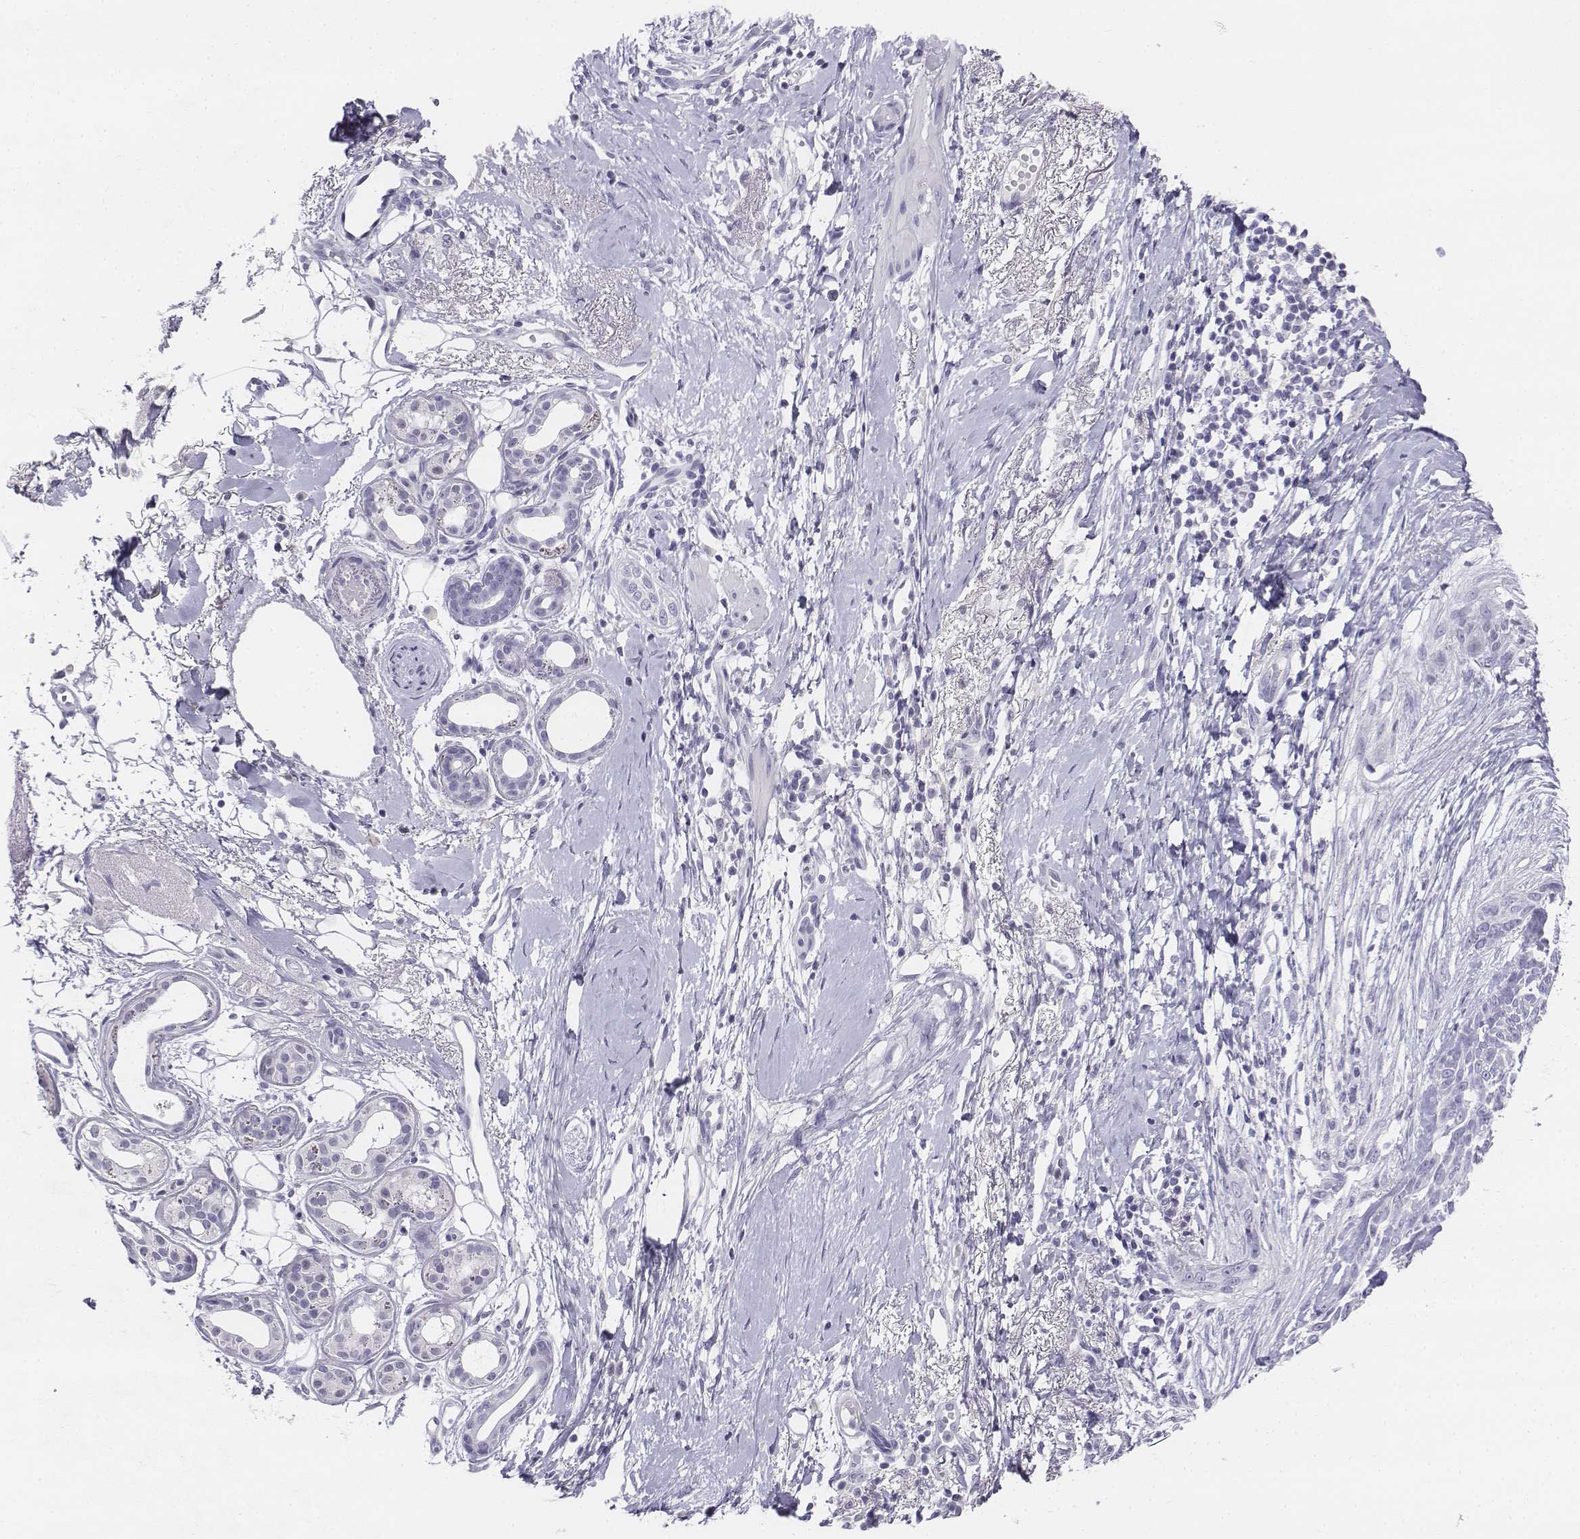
{"staining": {"intensity": "negative", "quantity": "none", "location": "none"}, "tissue": "skin cancer", "cell_type": "Tumor cells", "image_type": "cancer", "snomed": [{"axis": "morphology", "description": "Normal tissue, NOS"}, {"axis": "morphology", "description": "Basal cell carcinoma"}, {"axis": "topography", "description": "Skin"}], "caption": "Immunohistochemical staining of skin cancer demonstrates no significant expression in tumor cells.", "gene": "UCN2", "patient": {"sex": "male", "age": 84}}